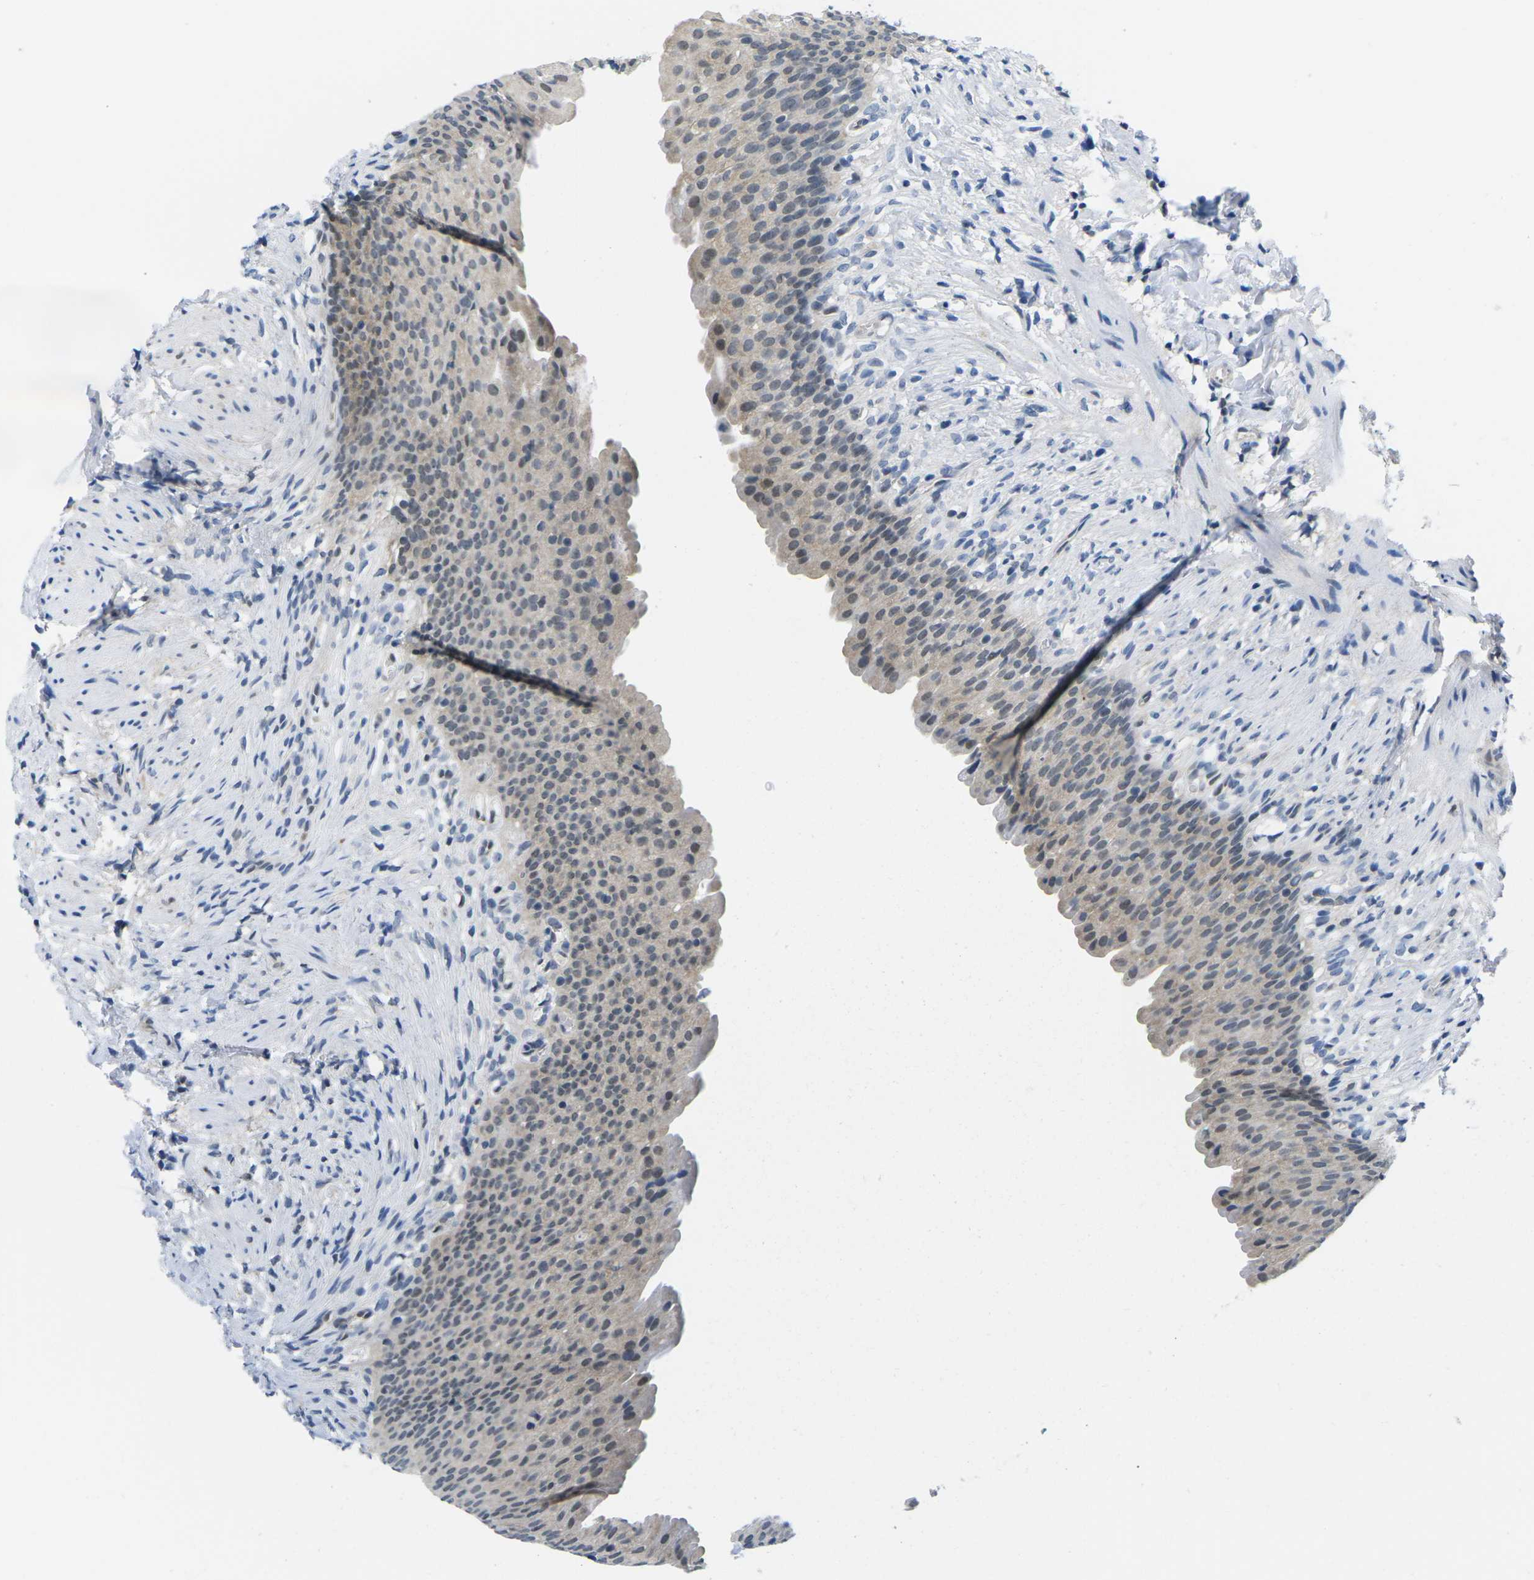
{"staining": {"intensity": "moderate", "quantity": "25%-75%", "location": "nuclear"}, "tissue": "urinary bladder", "cell_type": "Urothelial cells", "image_type": "normal", "snomed": [{"axis": "morphology", "description": "Normal tissue, NOS"}, {"axis": "topography", "description": "Urinary bladder"}], "caption": "Immunohistochemistry (IHC) histopathology image of normal urinary bladder: human urinary bladder stained using immunohistochemistry reveals medium levels of moderate protein expression localized specifically in the nuclear of urothelial cells, appearing as a nuclear brown color.", "gene": "UBA7", "patient": {"sex": "female", "age": 79}}